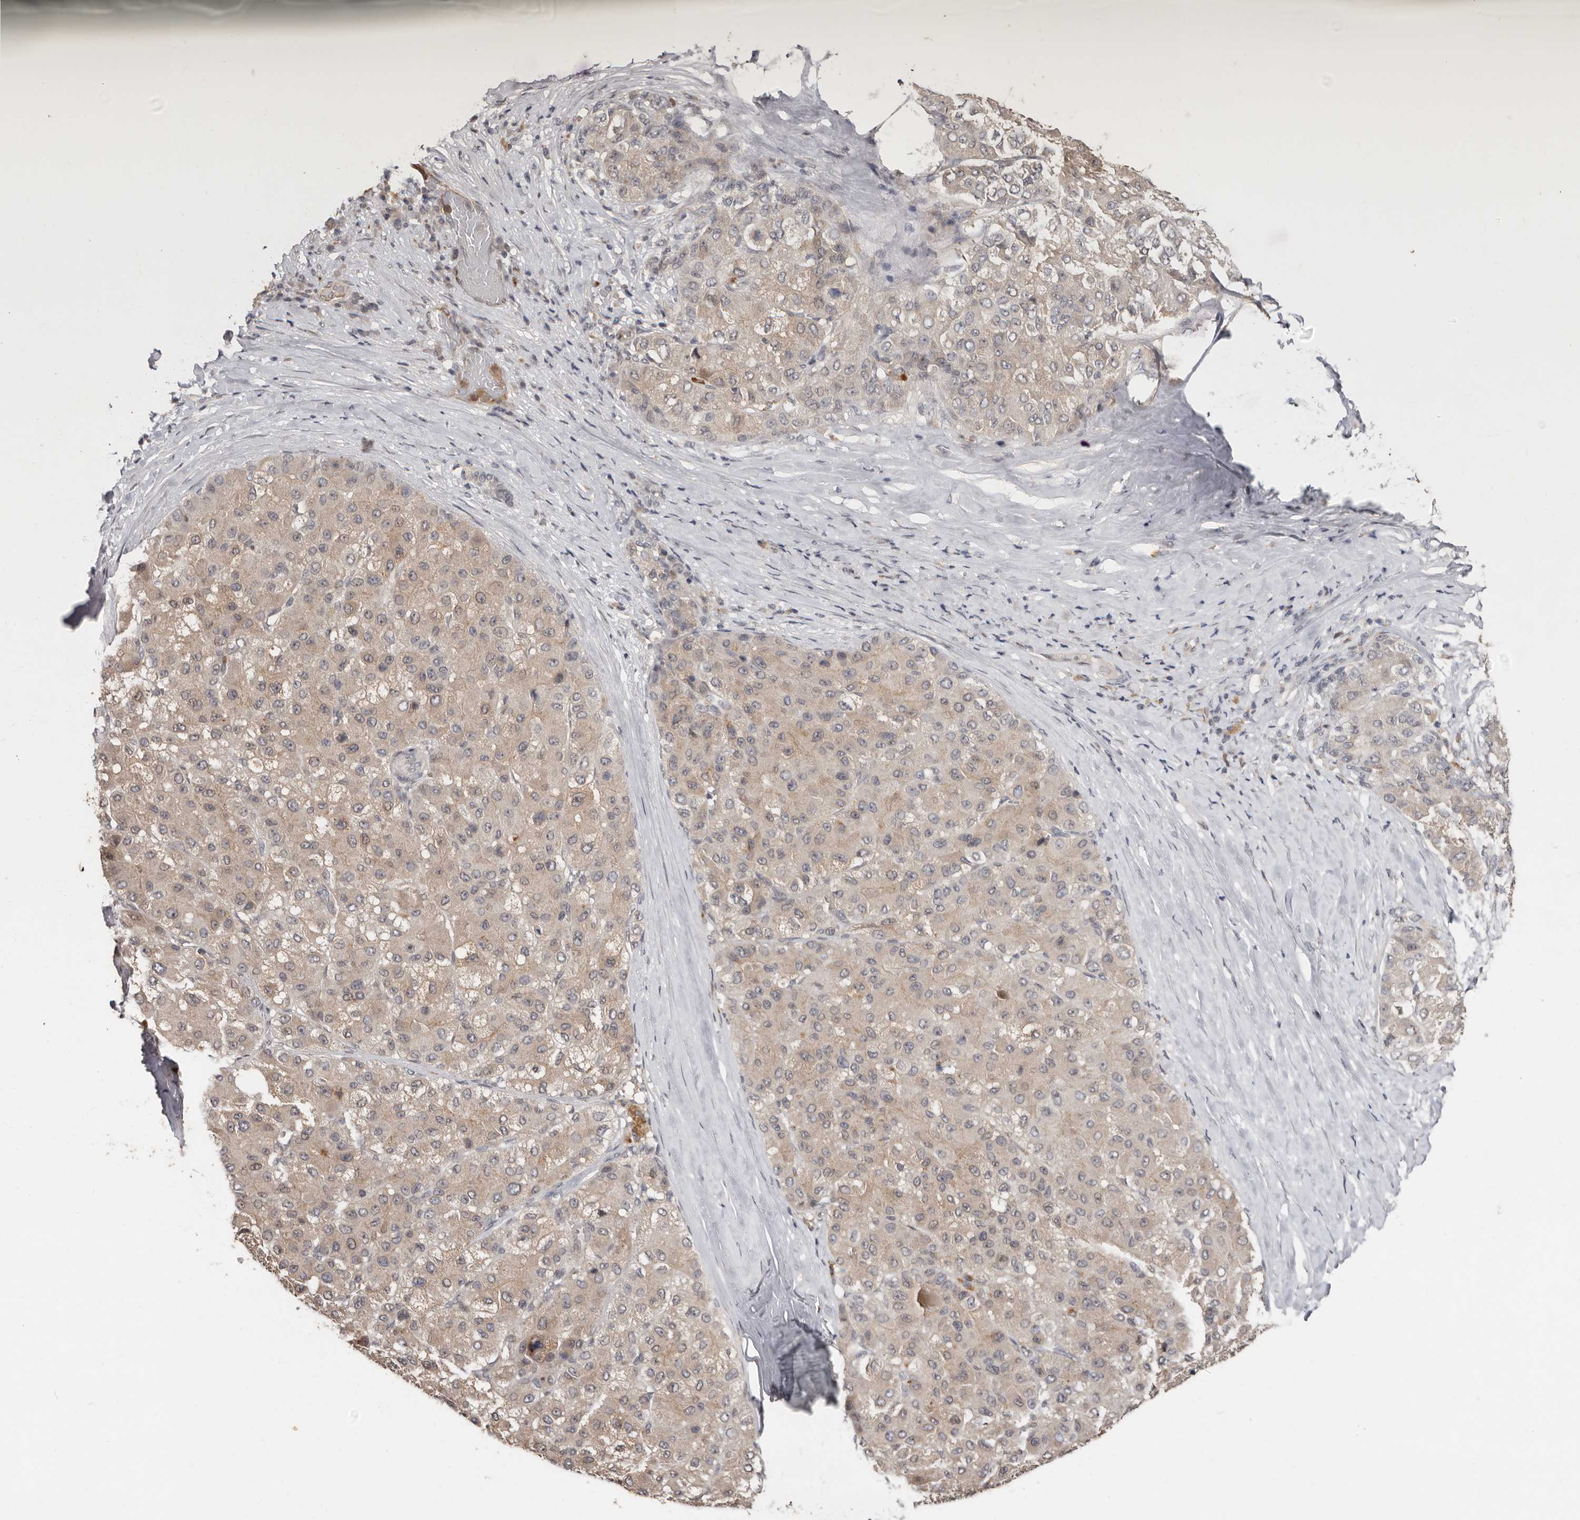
{"staining": {"intensity": "weak", "quantity": "25%-75%", "location": "cytoplasmic/membranous"}, "tissue": "liver cancer", "cell_type": "Tumor cells", "image_type": "cancer", "snomed": [{"axis": "morphology", "description": "Carcinoma, Hepatocellular, NOS"}, {"axis": "topography", "description": "Liver"}], "caption": "Tumor cells show low levels of weak cytoplasmic/membranous staining in about 25%-75% of cells in liver cancer. (DAB IHC with brightfield microscopy, high magnification).", "gene": "SULT1E1", "patient": {"sex": "male", "age": 80}}